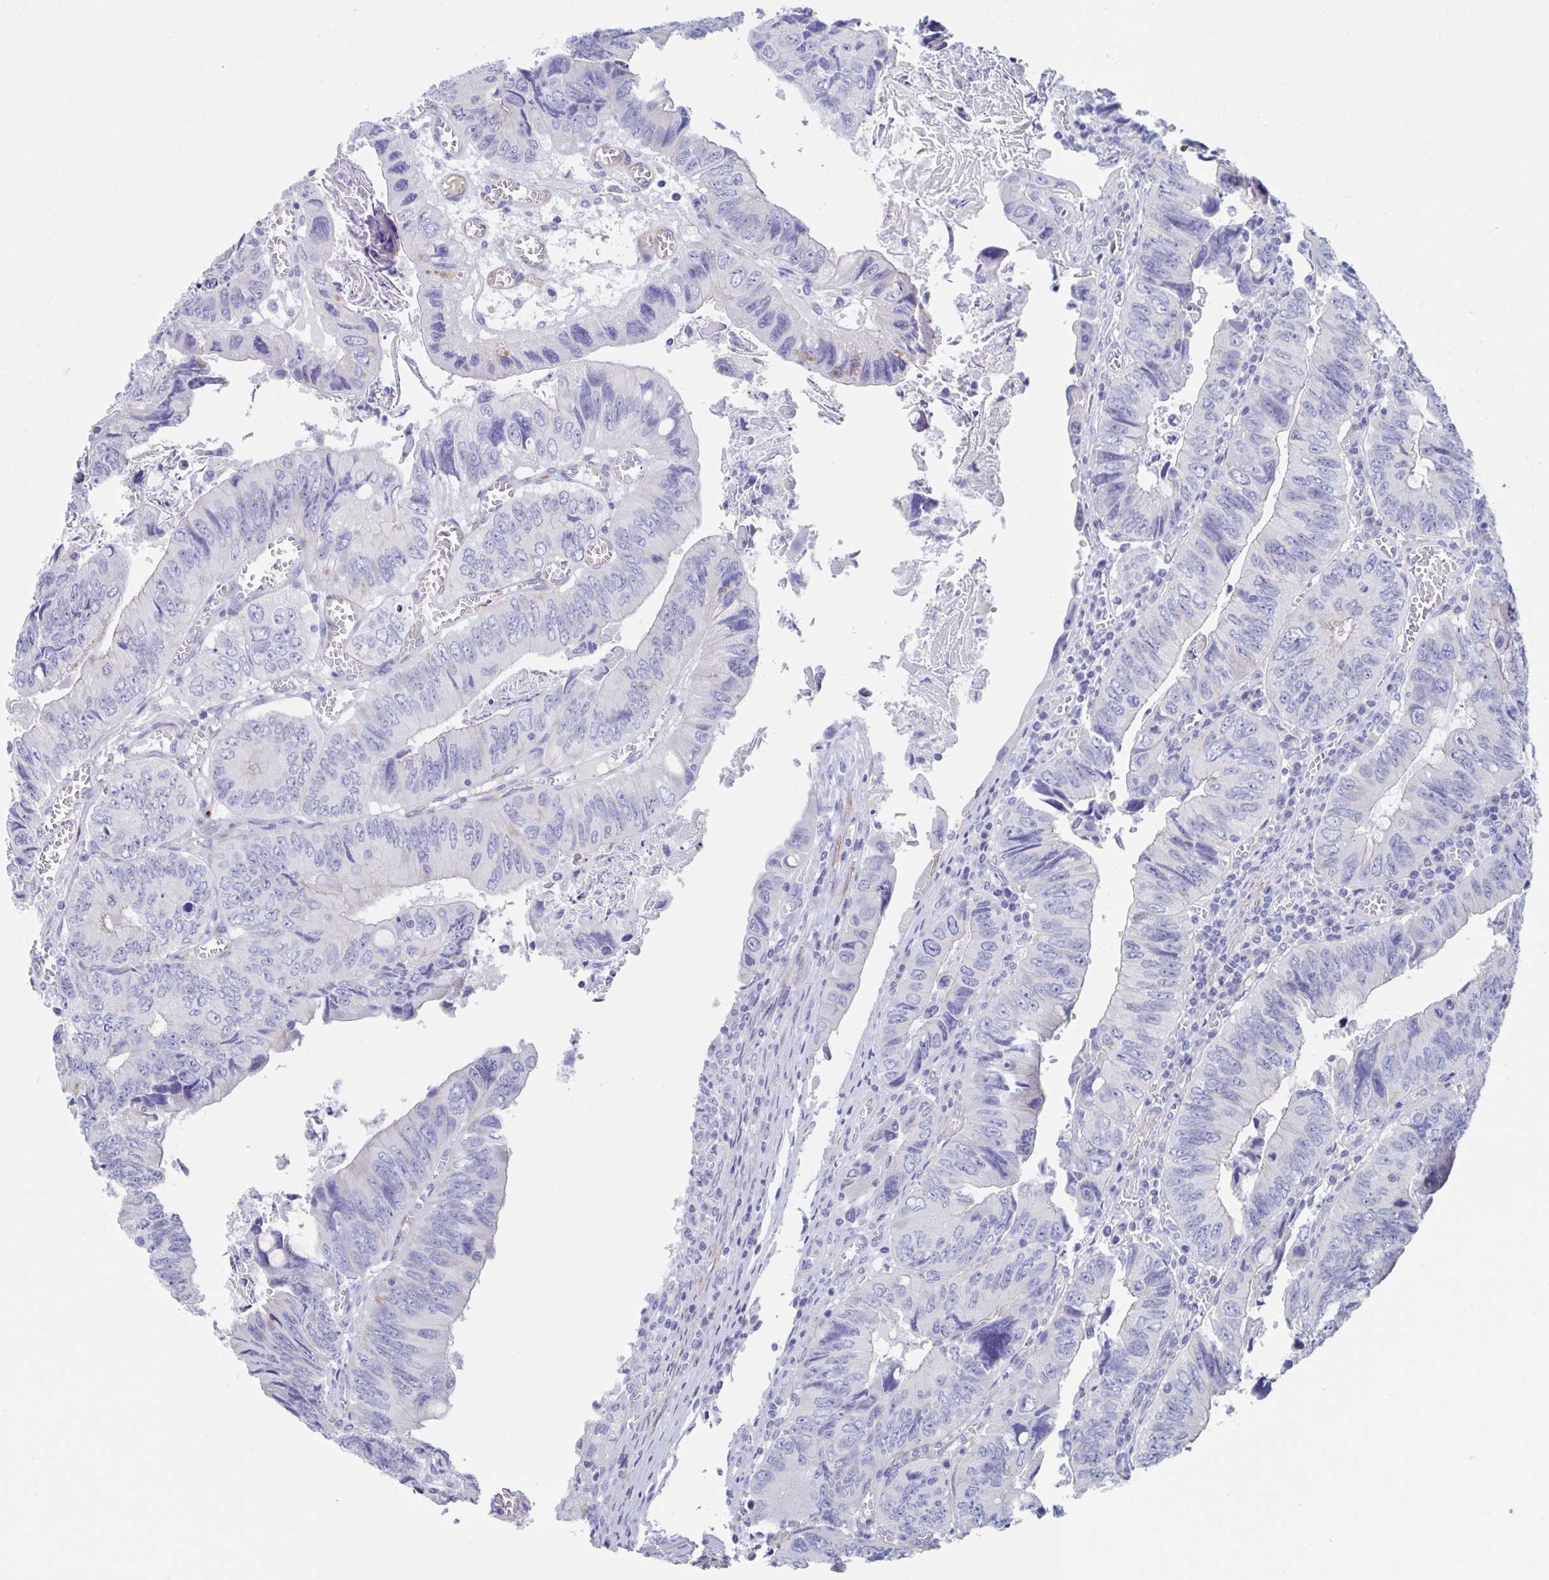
{"staining": {"intensity": "negative", "quantity": "none", "location": "none"}, "tissue": "colorectal cancer", "cell_type": "Tumor cells", "image_type": "cancer", "snomed": [{"axis": "morphology", "description": "Adenocarcinoma, NOS"}, {"axis": "topography", "description": "Colon"}], "caption": "This is an immunohistochemistry image of human colorectal cancer. There is no expression in tumor cells.", "gene": "CDH2", "patient": {"sex": "female", "age": 84}}